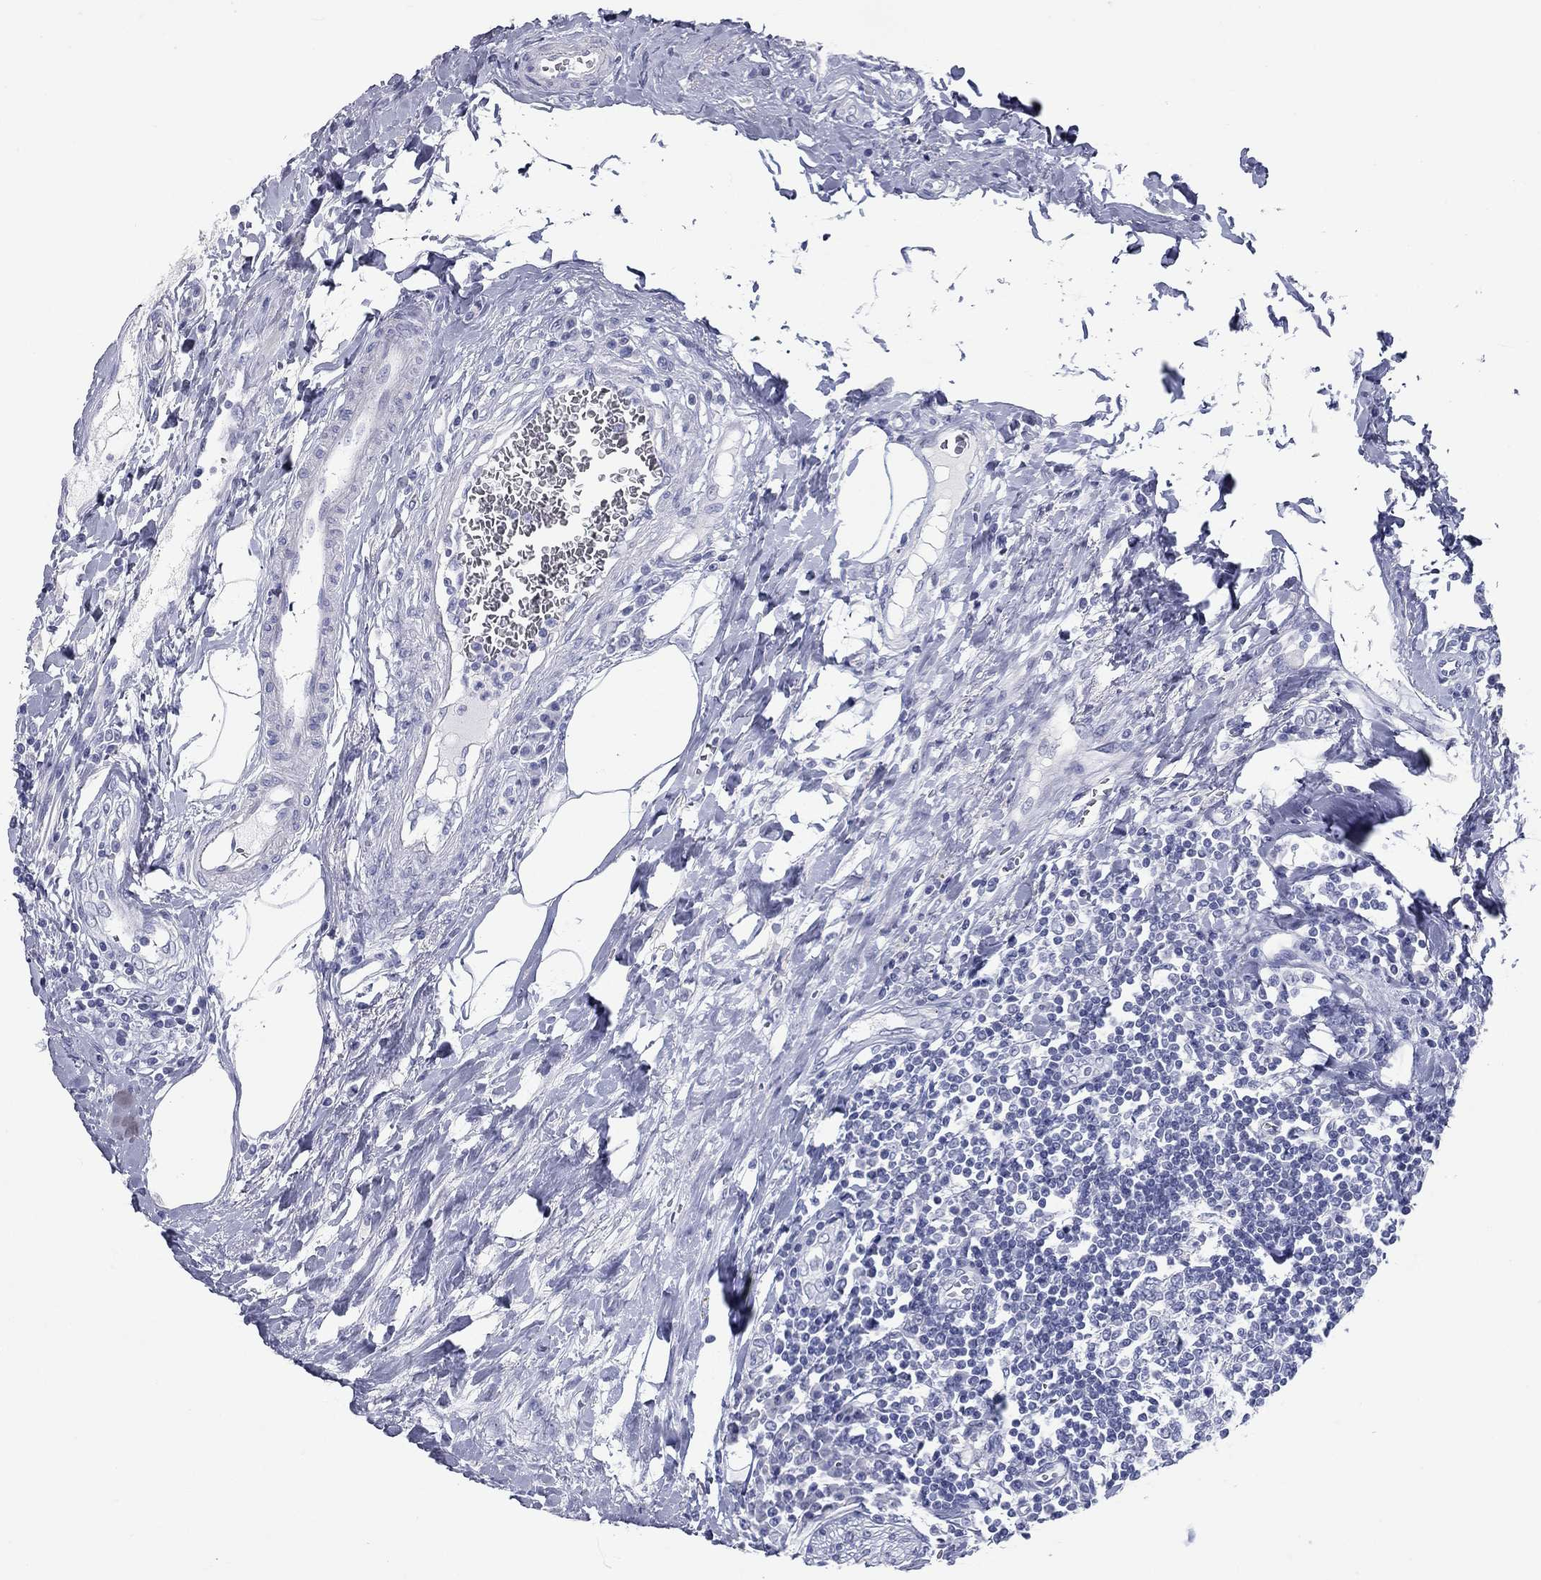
{"staining": {"intensity": "negative", "quantity": "none", "location": "none"}, "tissue": "urothelial cancer", "cell_type": "Tumor cells", "image_type": "cancer", "snomed": [{"axis": "morphology", "description": "Urothelial carcinoma, High grade"}, {"axis": "topography", "description": "Urinary bladder"}], "caption": "An IHC micrograph of urothelial carcinoma (high-grade) is shown. There is no staining in tumor cells of urothelial carcinoma (high-grade).", "gene": "KIRREL2", "patient": {"sex": "female", "age": 58}}